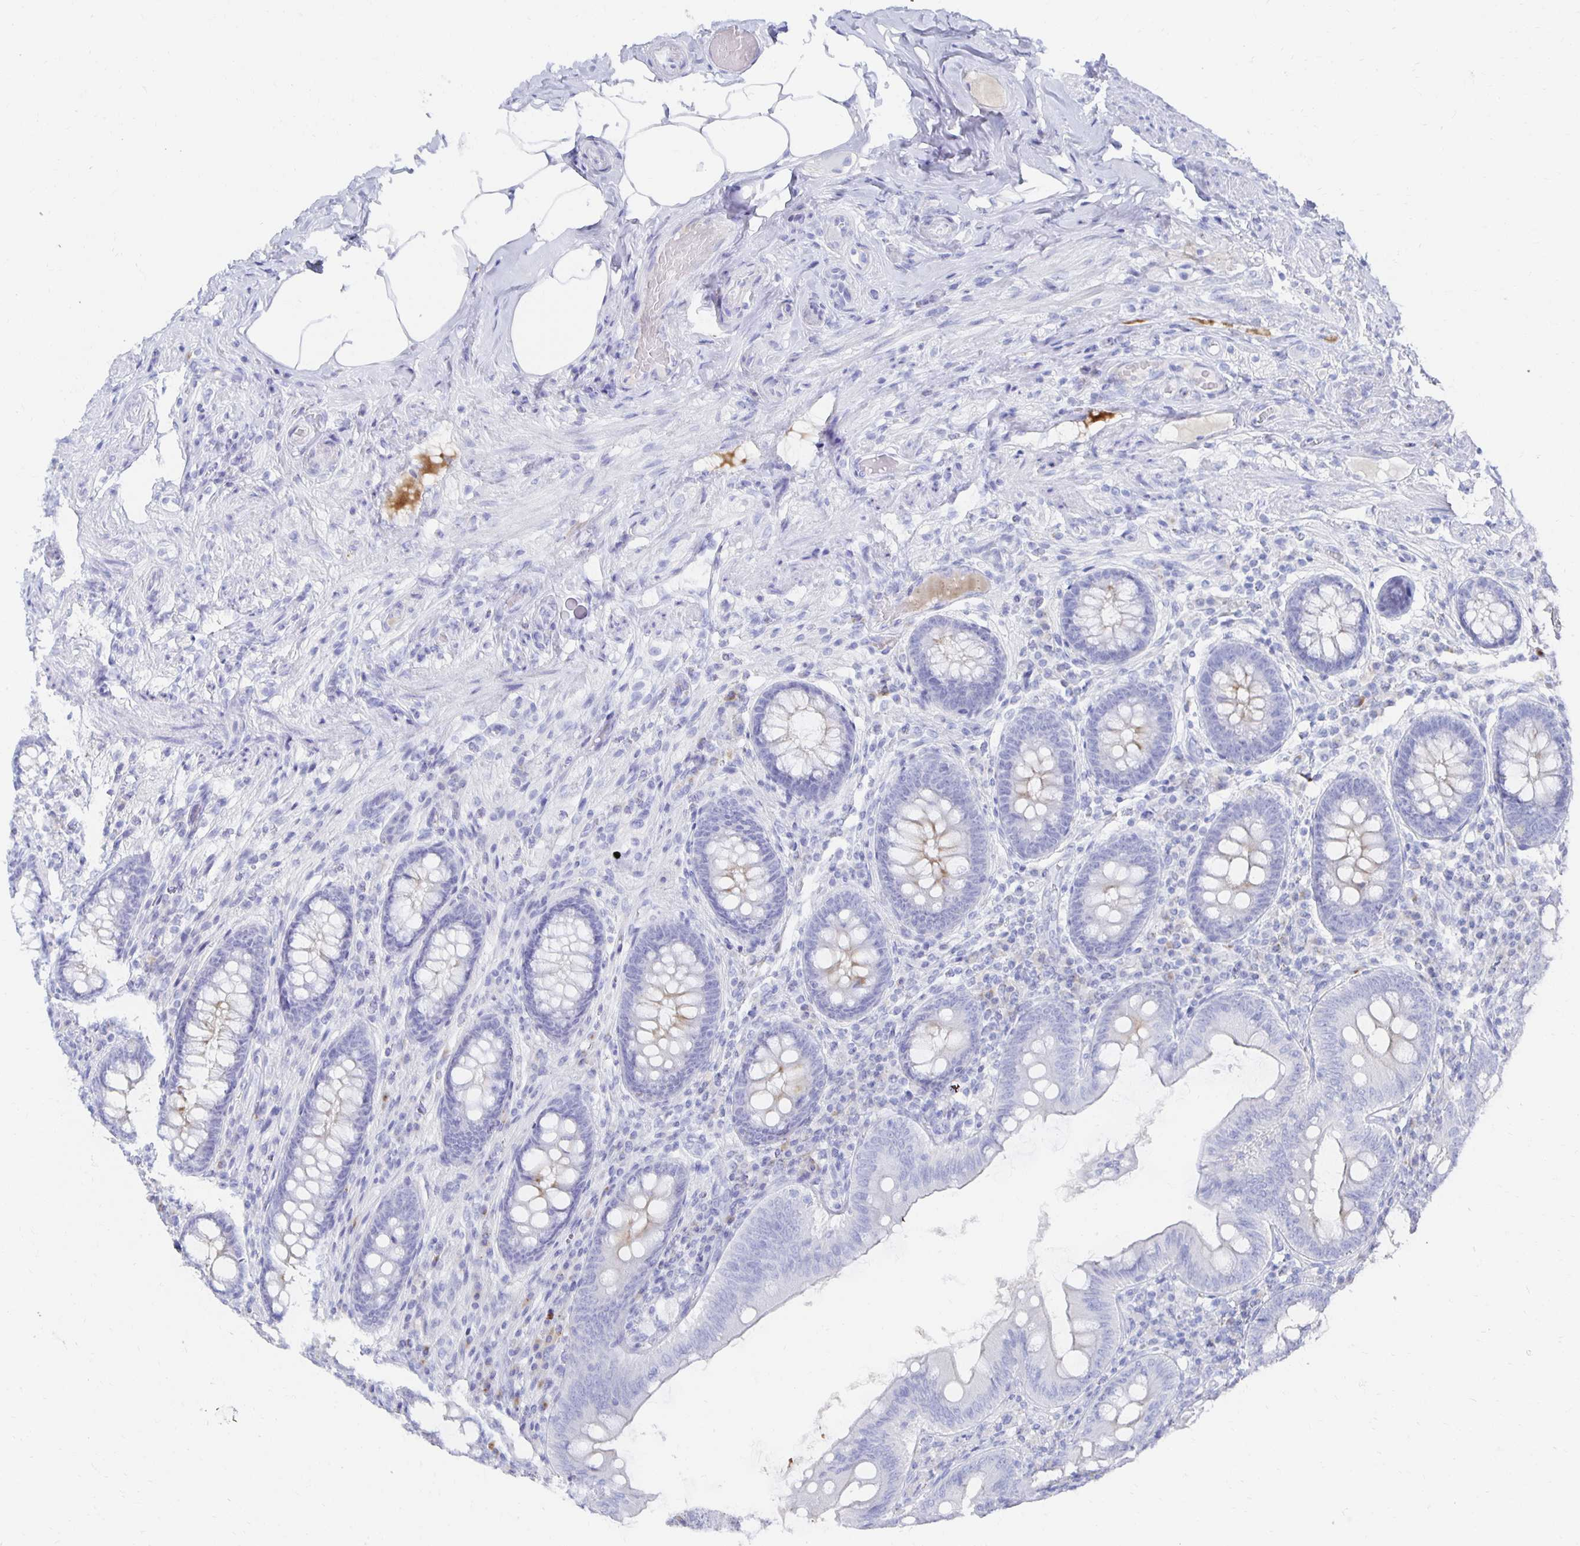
{"staining": {"intensity": "negative", "quantity": "none", "location": "none"}, "tissue": "appendix", "cell_type": "Glandular cells", "image_type": "normal", "snomed": [{"axis": "morphology", "description": "Normal tissue, NOS"}, {"axis": "topography", "description": "Appendix"}], "caption": "Human appendix stained for a protein using immunohistochemistry (IHC) demonstrates no staining in glandular cells.", "gene": "PRDM7", "patient": {"sex": "male", "age": 71}}